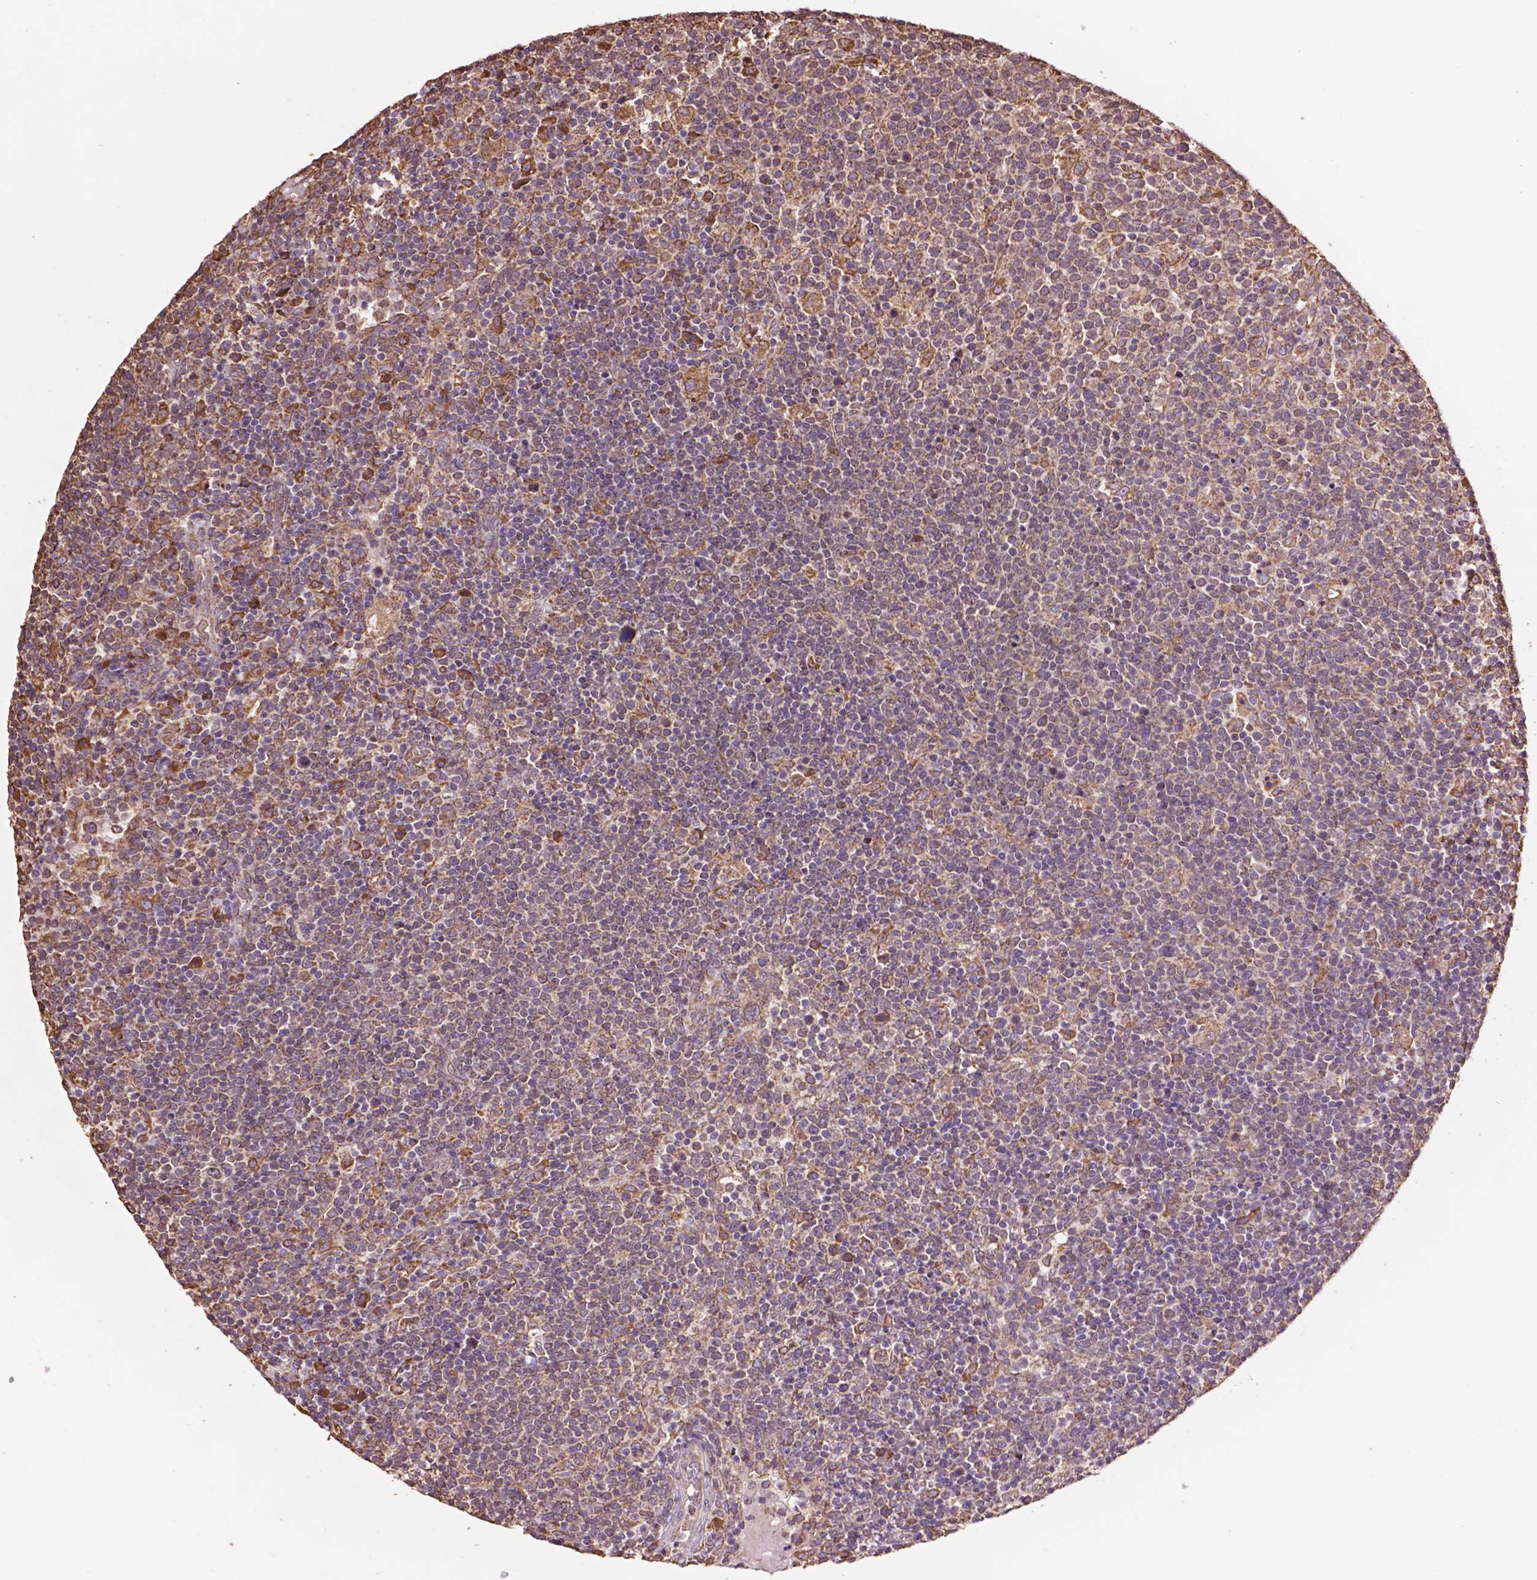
{"staining": {"intensity": "moderate", "quantity": "<25%", "location": "cytoplasmic/membranous"}, "tissue": "lymphoma", "cell_type": "Tumor cells", "image_type": "cancer", "snomed": [{"axis": "morphology", "description": "Malignant lymphoma, non-Hodgkin's type, High grade"}, {"axis": "topography", "description": "Lymph node"}], "caption": "Human high-grade malignant lymphoma, non-Hodgkin's type stained for a protein (brown) displays moderate cytoplasmic/membranous positive staining in approximately <25% of tumor cells.", "gene": "PPP2R5E", "patient": {"sex": "male", "age": 61}}